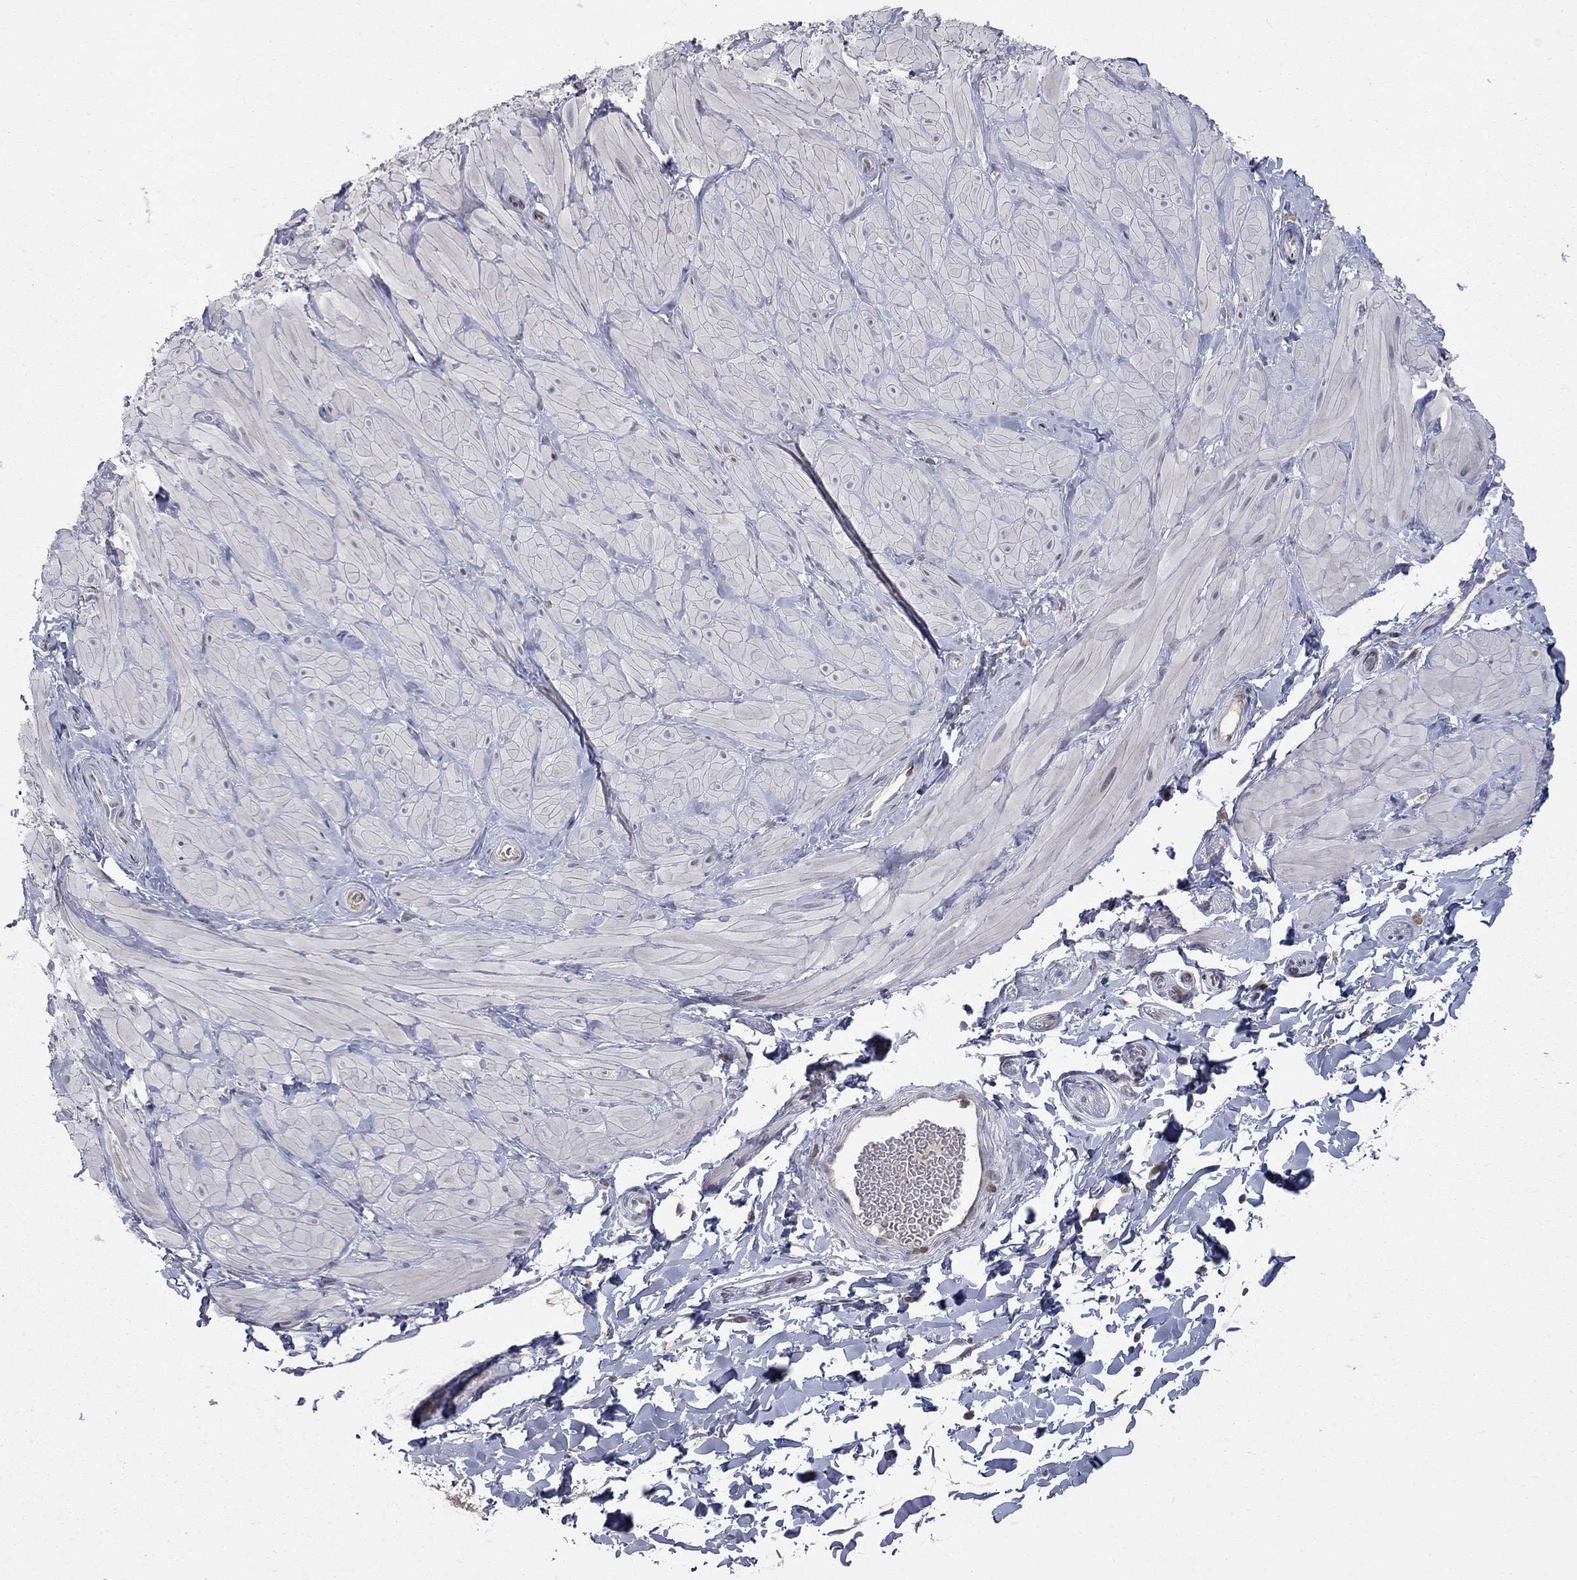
{"staining": {"intensity": "negative", "quantity": "none", "location": "none"}, "tissue": "soft tissue", "cell_type": "Fibroblasts", "image_type": "normal", "snomed": [{"axis": "morphology", "description": "Normal tissue, NOS"}, {"axis": "topography", "description": "Smooth muscle"}, {"axis": "topography", "description": "Peripheral nerve tissue"}], "caption": "A high-resolution micrograph shows IHC staining of unremarkable soft tissue, which exhibits no significant staining in fibroblasts.", "gene": "ERN2", "patient": {"sex": "male", "age": 22}}